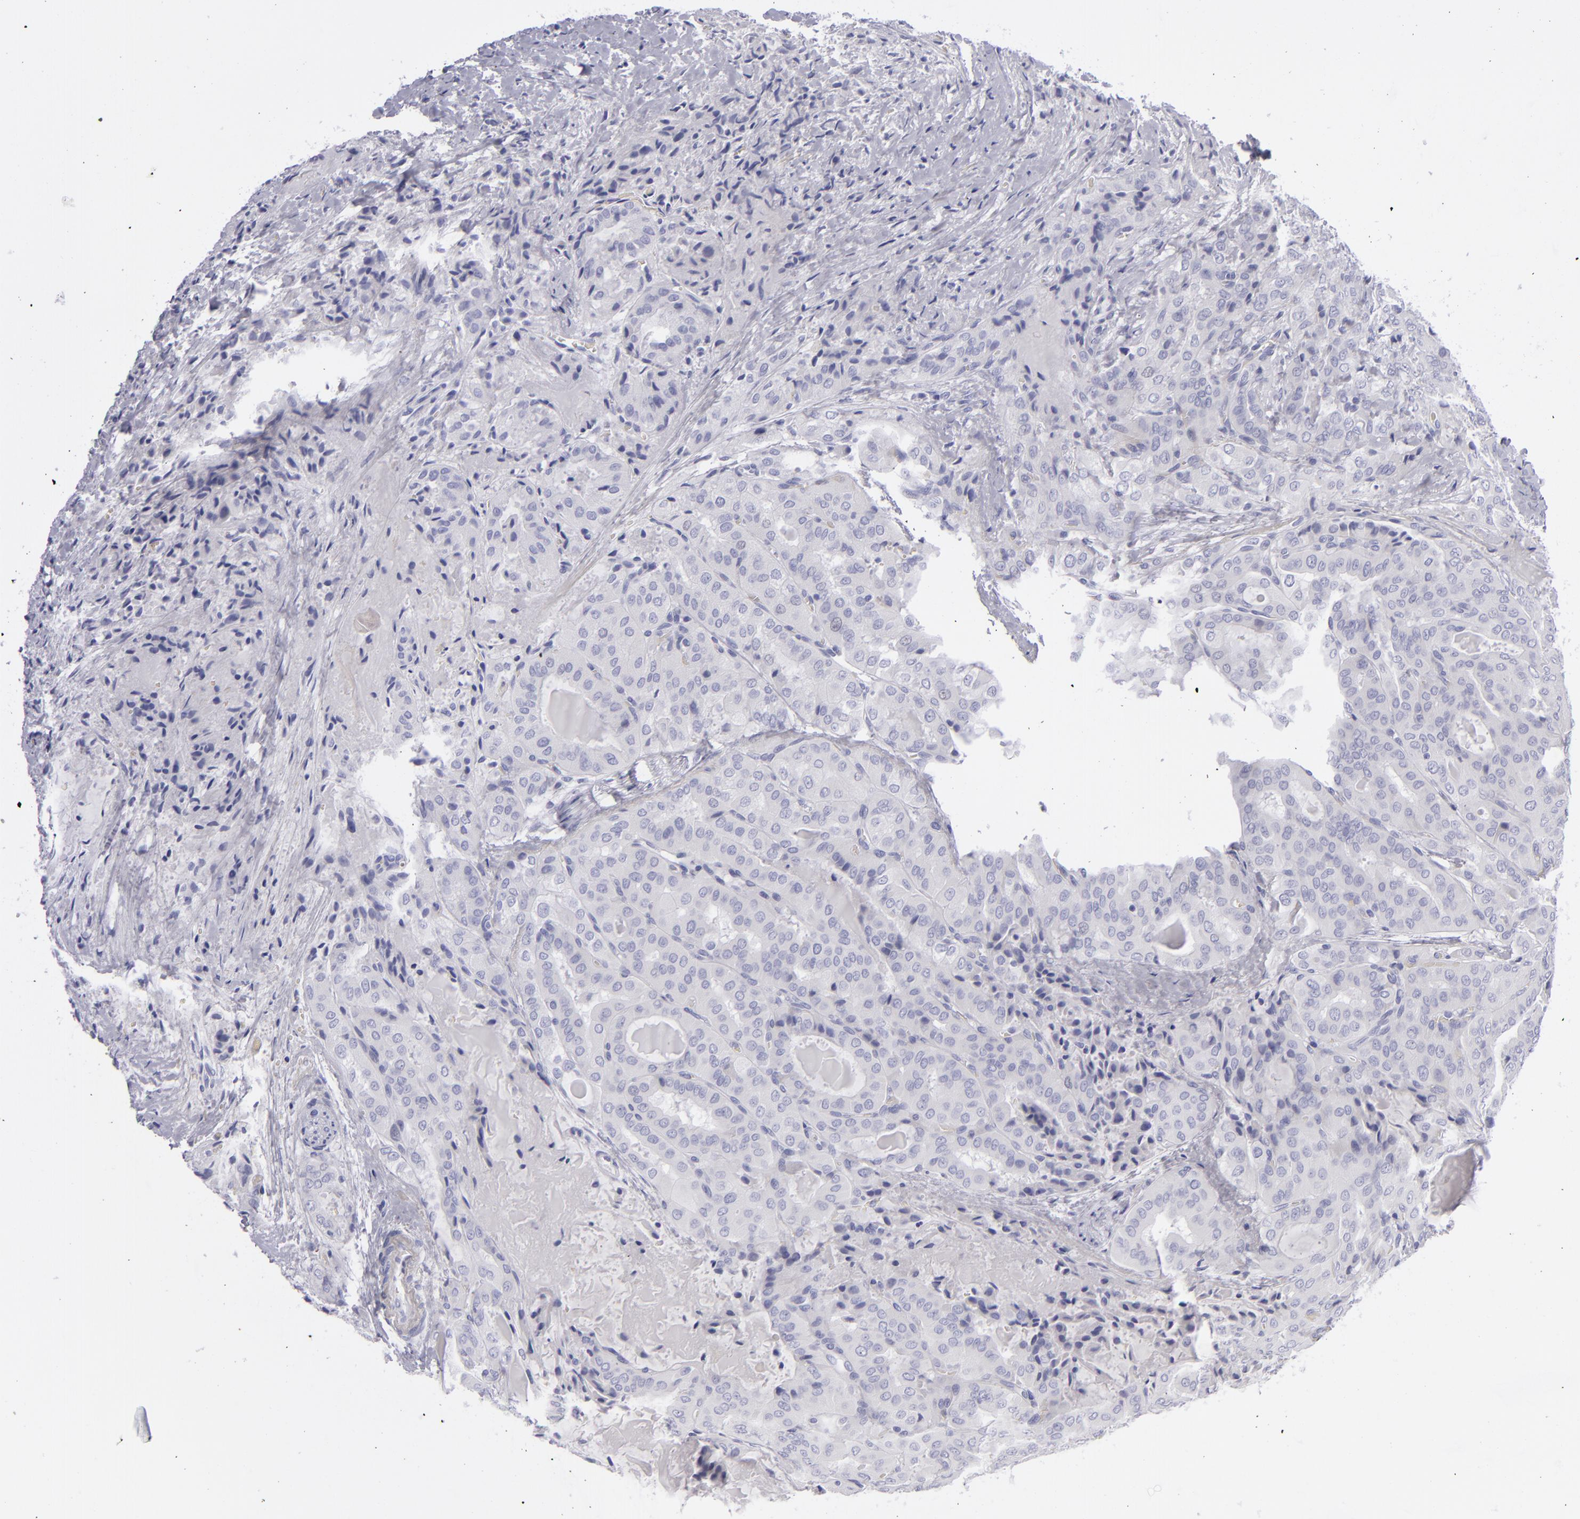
{"staining": {"intensity": "negative", "quantity": "none", "location": "none"}, "tissue": "thyroid cancer", "cell_type": "Tumor cells", "image_type": "cancer", "snomed": [{"axis": "morphology", "description": "Papillary adenocarcinoma, NOS"}, {"axis": "topography", "description": "Thyroid gland"}], "caption": "Thyroid cancer (papillary adenocarcinoma) was stained to show a protein in brown. There is no significant expression in tumor cells.", "gene": "CD22", "patient": {"sex": "female", "age": 71}}